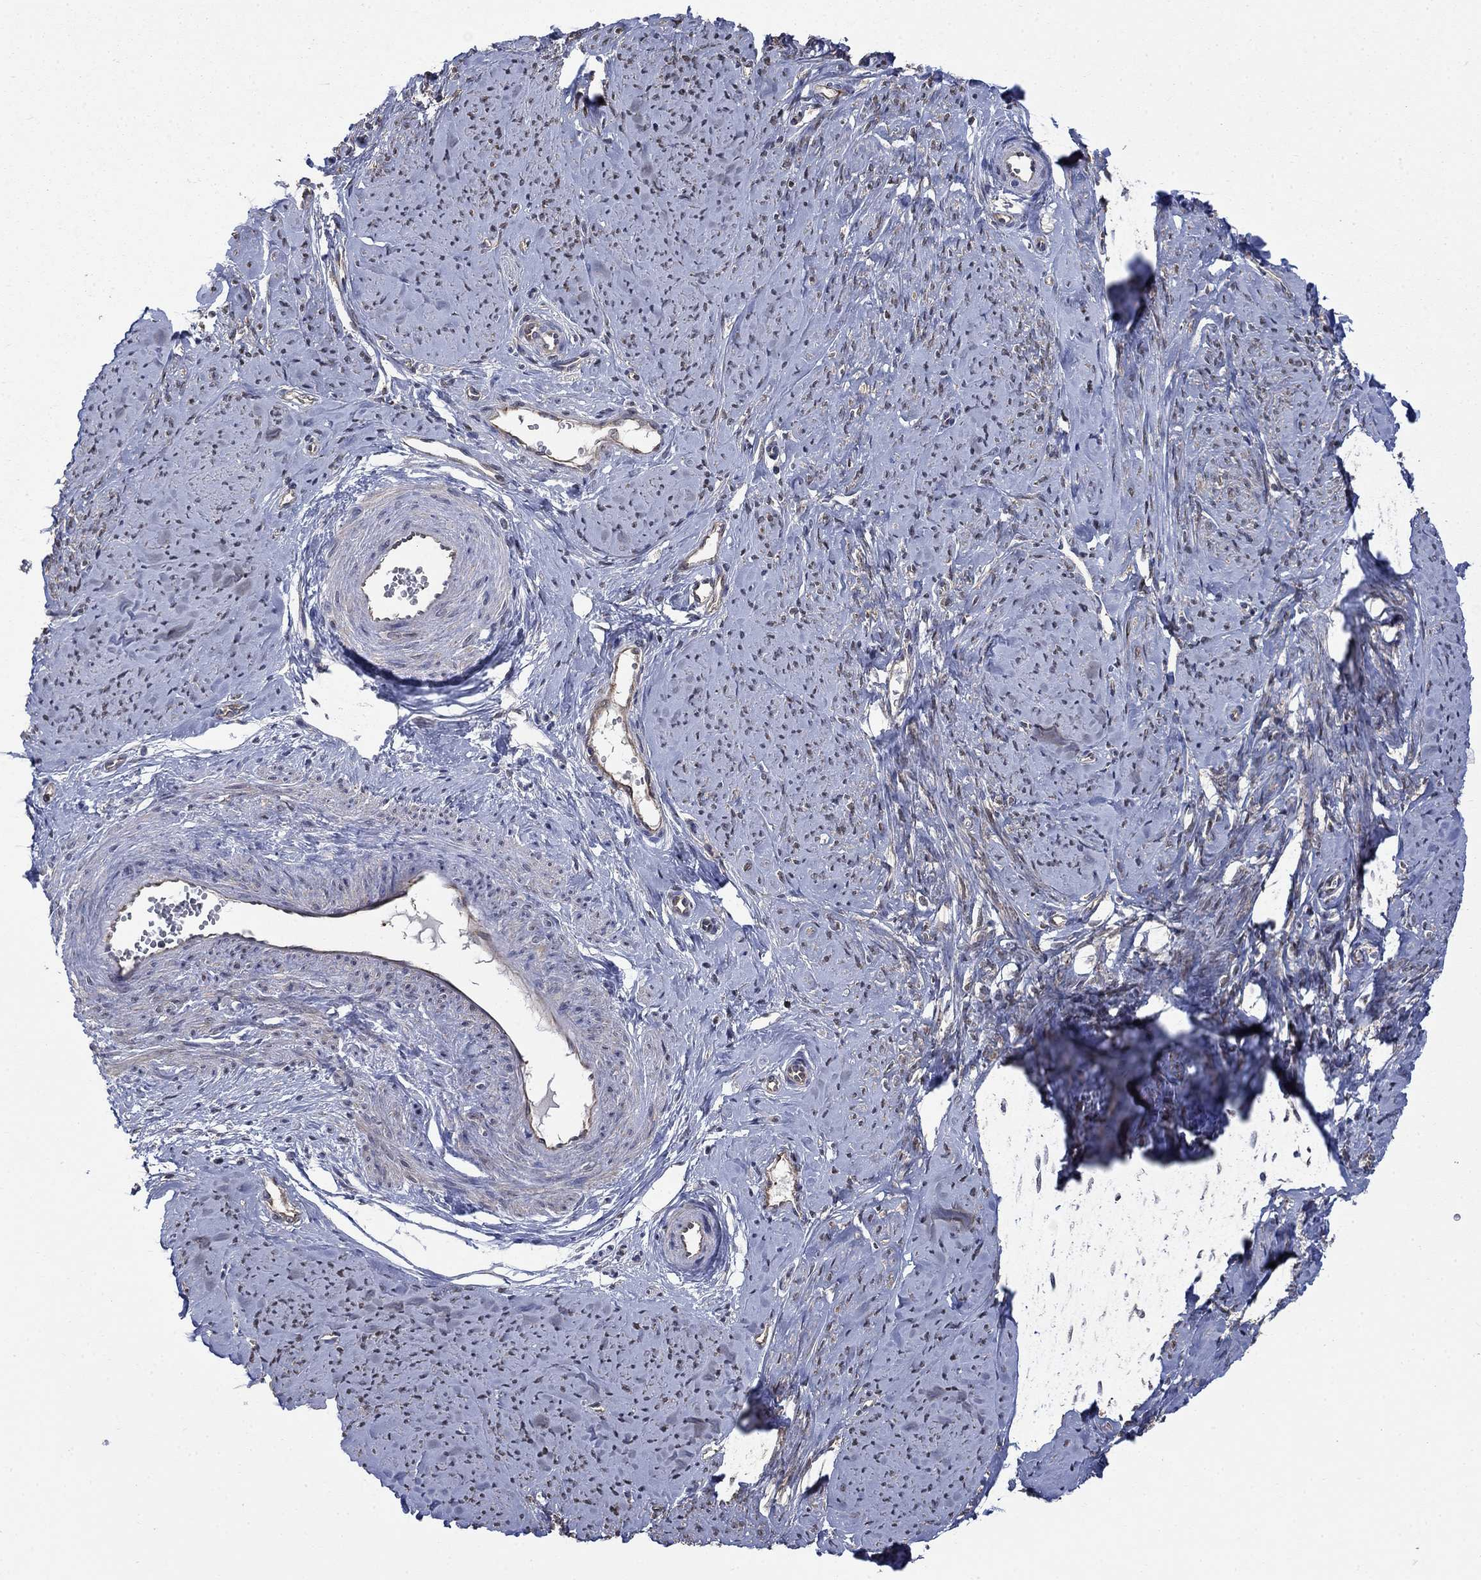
{"staining": {"intensity": "weak", "quantity": "25%-75%", "location": "cytoplasmic/membranous"}, "tissue": "smooth muscle", "cell_type": "Smooth muscle cells", "image_type": "normal", "snomed": [{"axis": "morphology", "description": "Normal tissue, NOS"}, {"axis": "topography", "description": "Smooth muscle"}], "caption": "Immunohistochemical staining of normal human smooth muscle reveals low levels of weak cytoplasmic/membranous positivity in approximately 25%-75% of smooth muscle cells.", "gene": "PDZD2", "patient": {"sex": "female", "age": 48}}